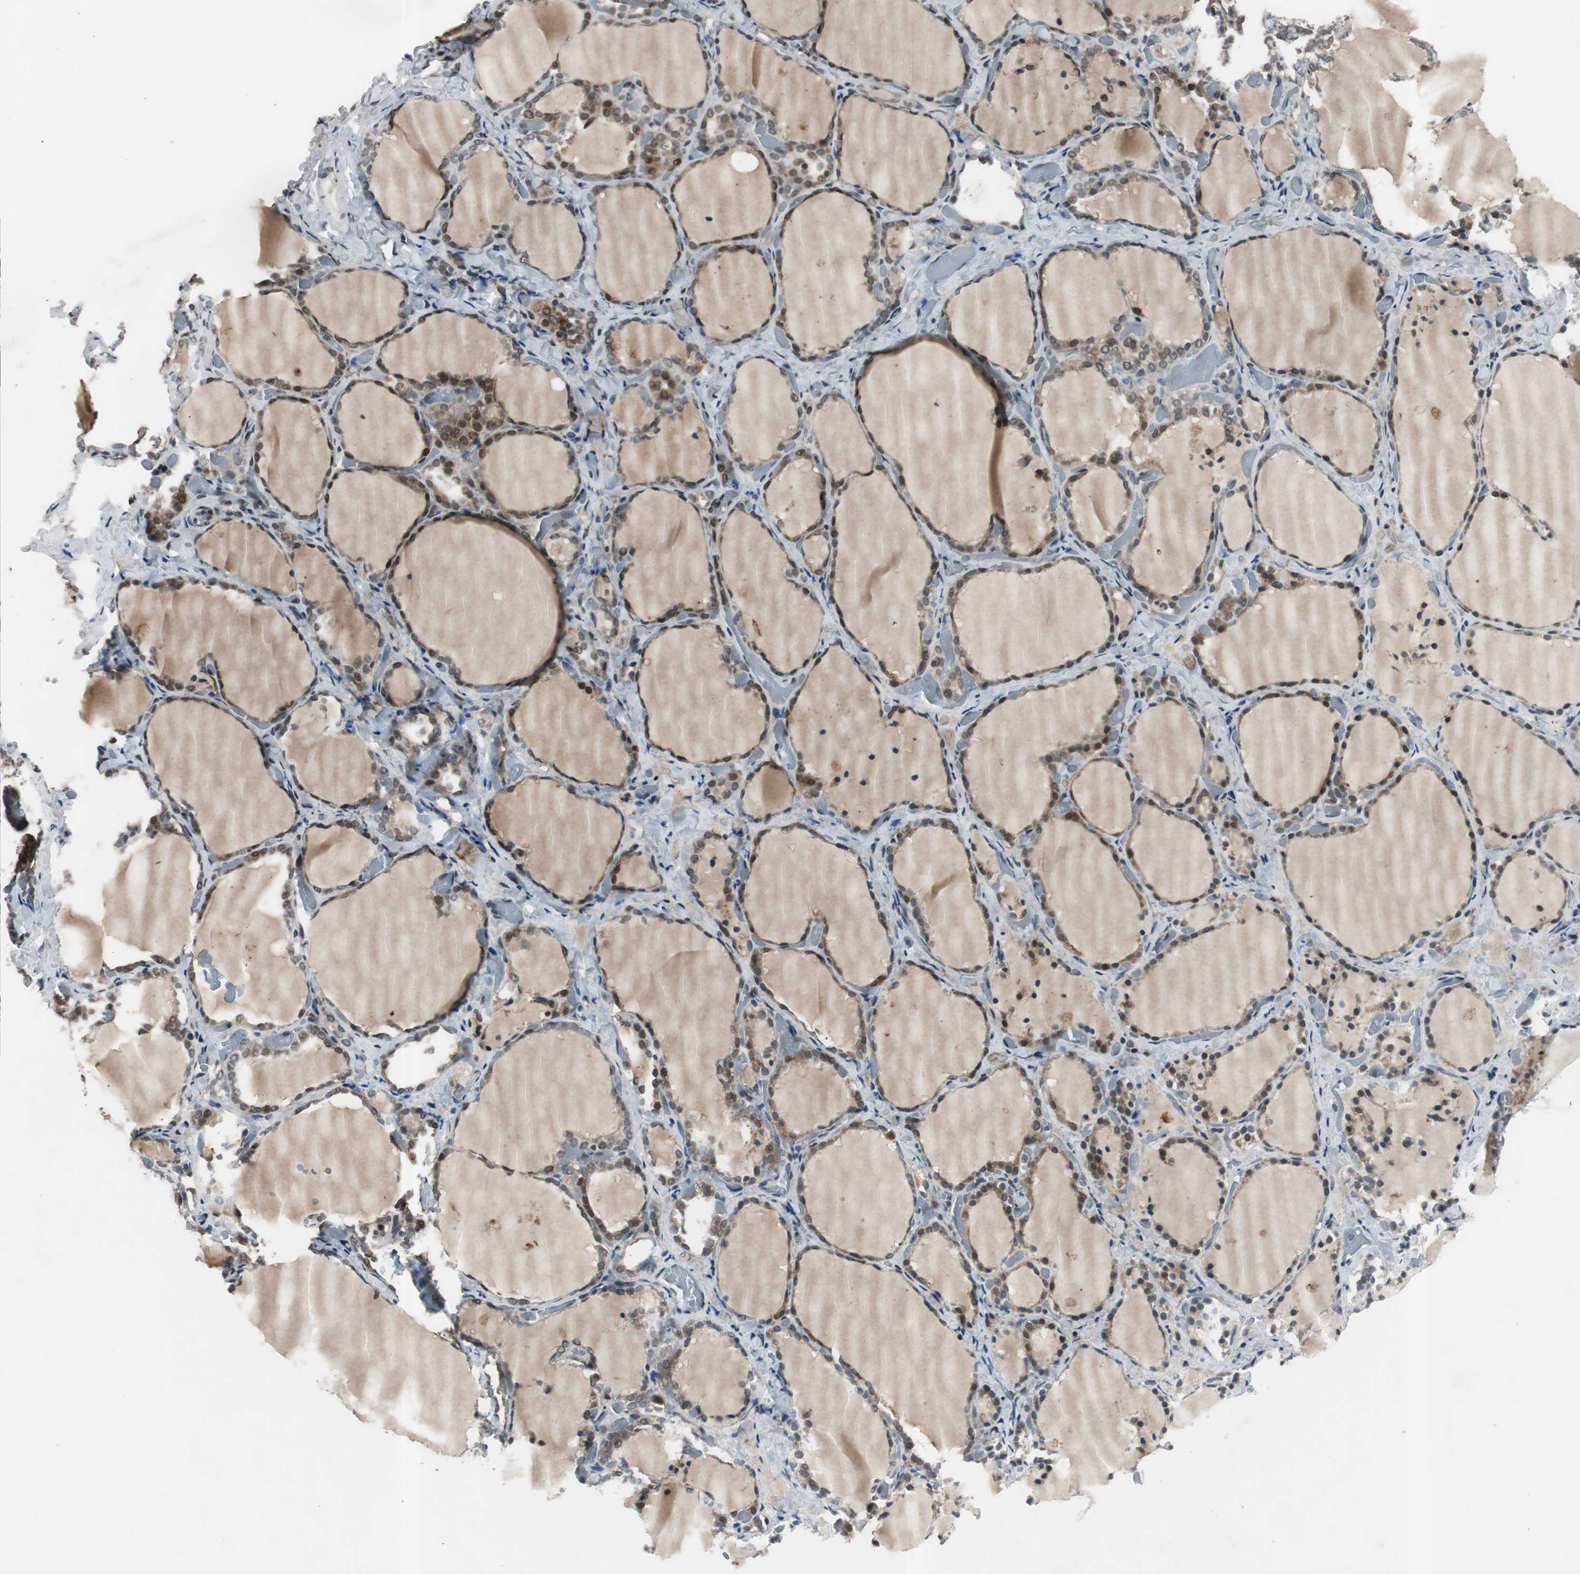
{"staining": {"intensity": "moderate", "quantity": ">75%", "location": "cytoplasmic/membranous,nuclear"}, "tissue": "thyroid gland", "cell_type": "Glandular cells", "image_type": "normal", "snomed": [{"axis": "morphology", "description": "Normal tissue, NOS"}, {"axis": "morphology", "description": "Papillary adenocarcinoma, NOS"}, {"axis": "topography", "description": "Thyroid gland"}], "caption": "Immunohistochemistry (IHC) (DAB (3,3'-diaminobenzidine)) staining of unremarkable thyroid gland displays moderate cytoplasmic/membranous,nuclear protein expression in approximately >75% of glandular cells.", "gene": "BOLA1", "patient": {"sex": "female", "age": 30}}